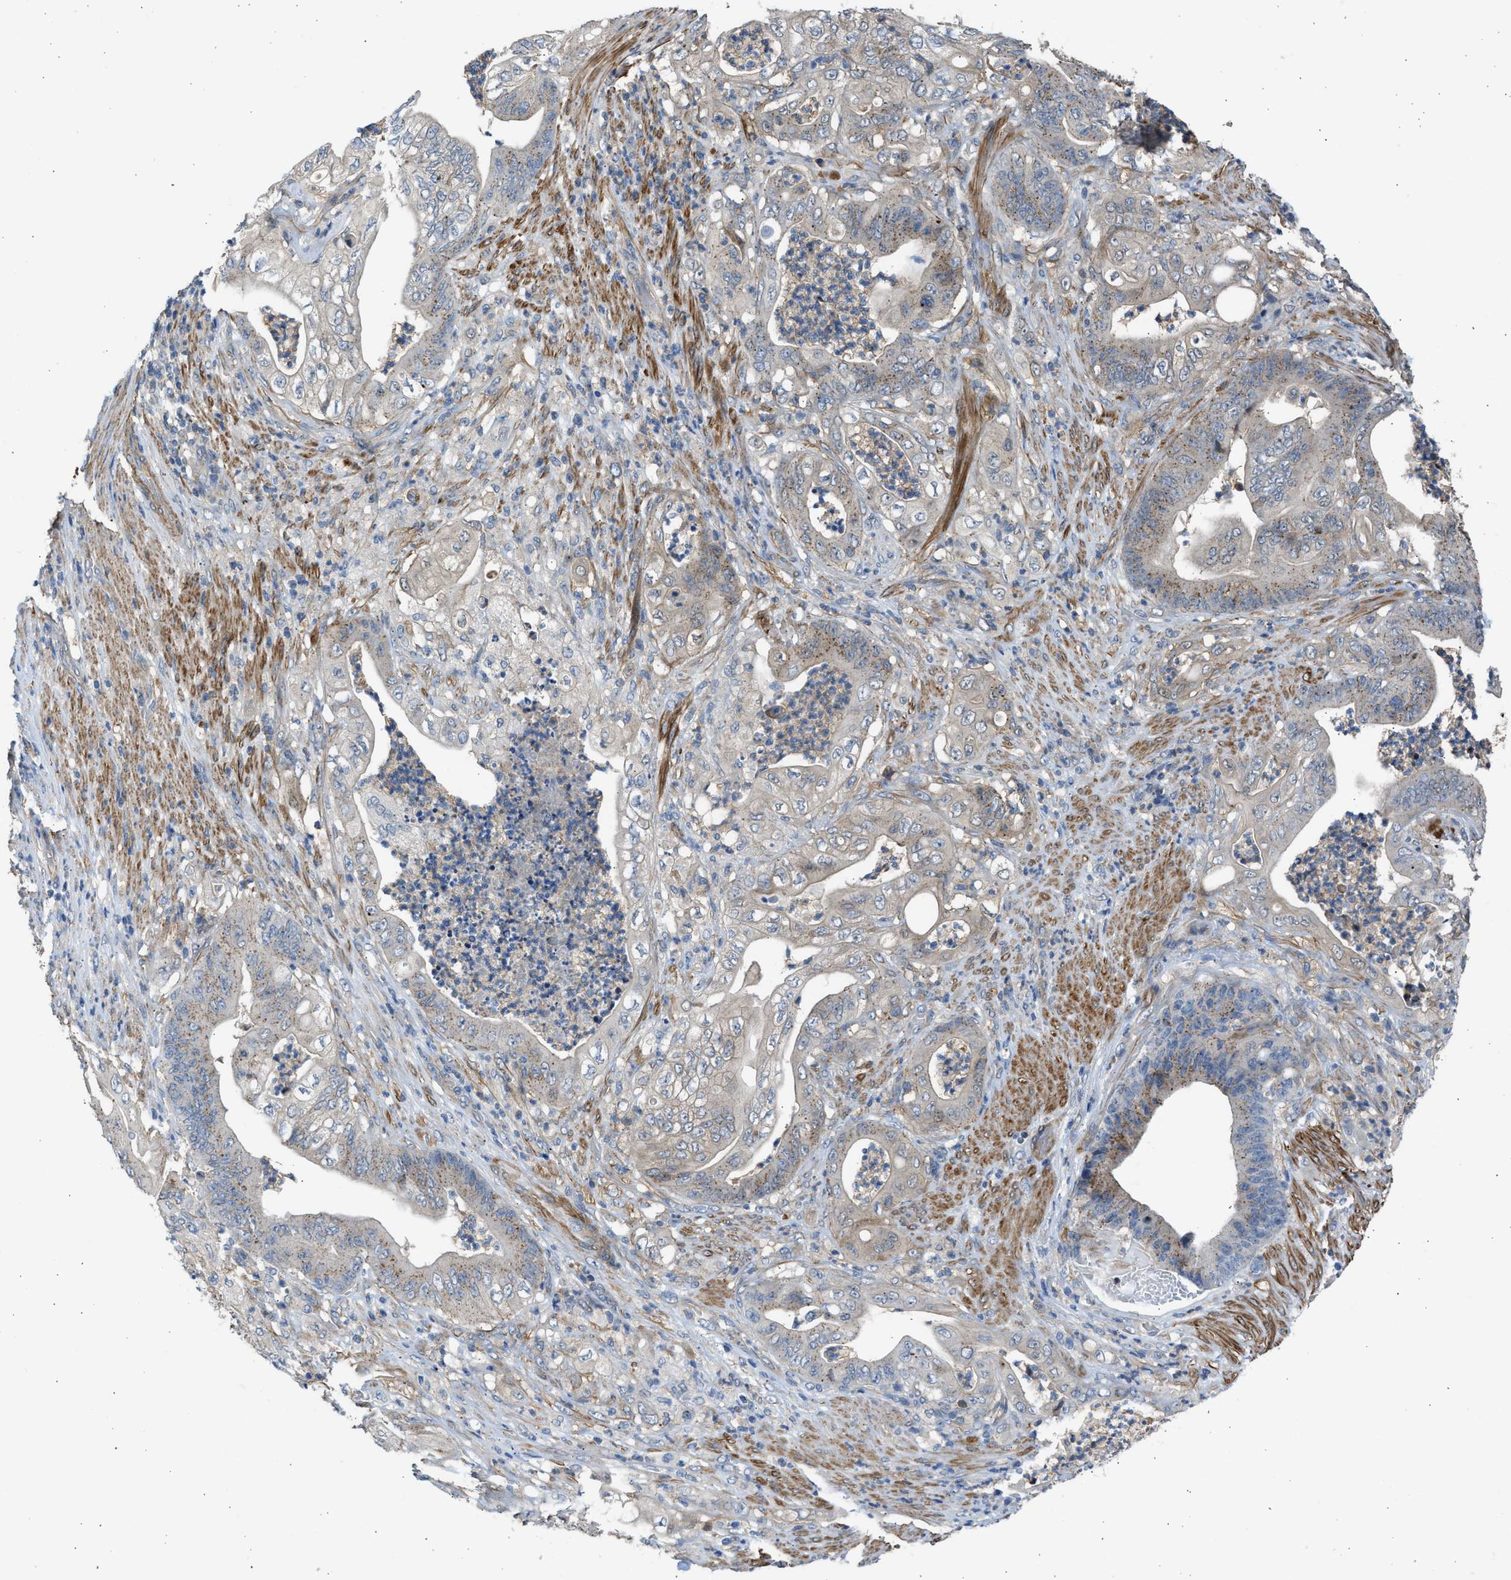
{"staining": {"intensity": "weak", "quantity": "25%-75%", "location": "cytoplasmic/membranous"}, "tissue": "stomach cancer", "cell_type": "Tumor cells", "image_type": "cancer", "snomed": [{"axis": "morphology", "description": "Adenocarcinoma, NOS"}, {"axis": "topography", "description": "Stomach"}], "caption": "Stomach cancer (adenocarcinoma) stained with immunohistochemistry shows weak cytoplasmic/membranous expression in approximately 25%-75% of tumor cells. Nuclei are stained in blue.", "gene": "PCNX3", "patient": {"sex": "female", "age": 73}}